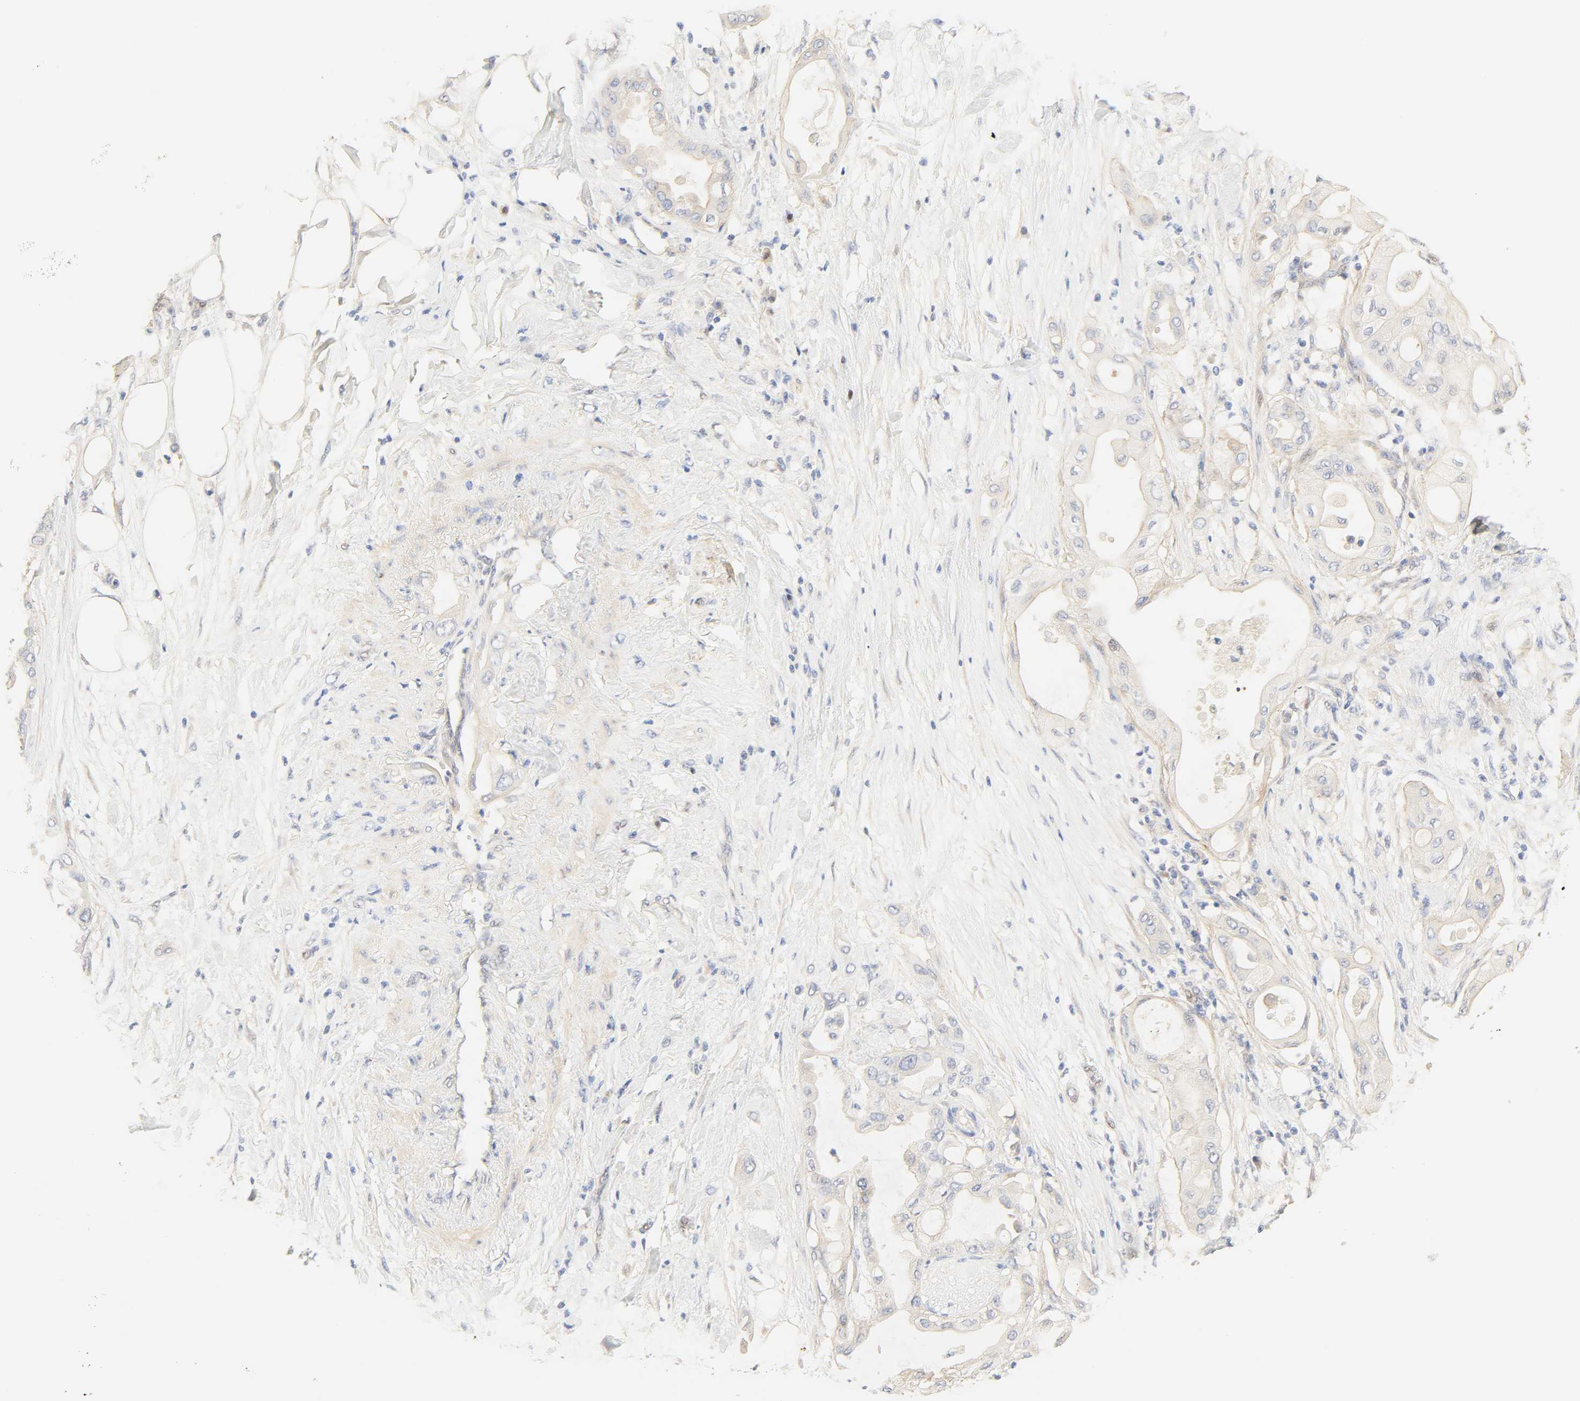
{"staining": {"intensity": "negative", "quantity": "none", "location": "none"}, "tissue": "pancreatic cancer", "cell_type": "Tumor cells", "image_type": "cancer", "snomed": [{"axis": "morphology", "description": "Adenocarcinoma, NOS"}, {"axis": "morphology", "description": "Adenocarcinoma, metastatic, NOS"}, {"axis": "topography", "description": "Lymph node"}, {"axis": "topography", "description": "Pancreas"}, {"axis": "topography", "description": "Duodenum"}], "caption": "Micrograph shows no protein staining in tumor cells of metastatic adenocarcinoma (pancreatic) tissue. Nuclei are stained in blue.", "gene": "BORCS8-MEF2B", "patient": {"sex": "female", "age": 64}}